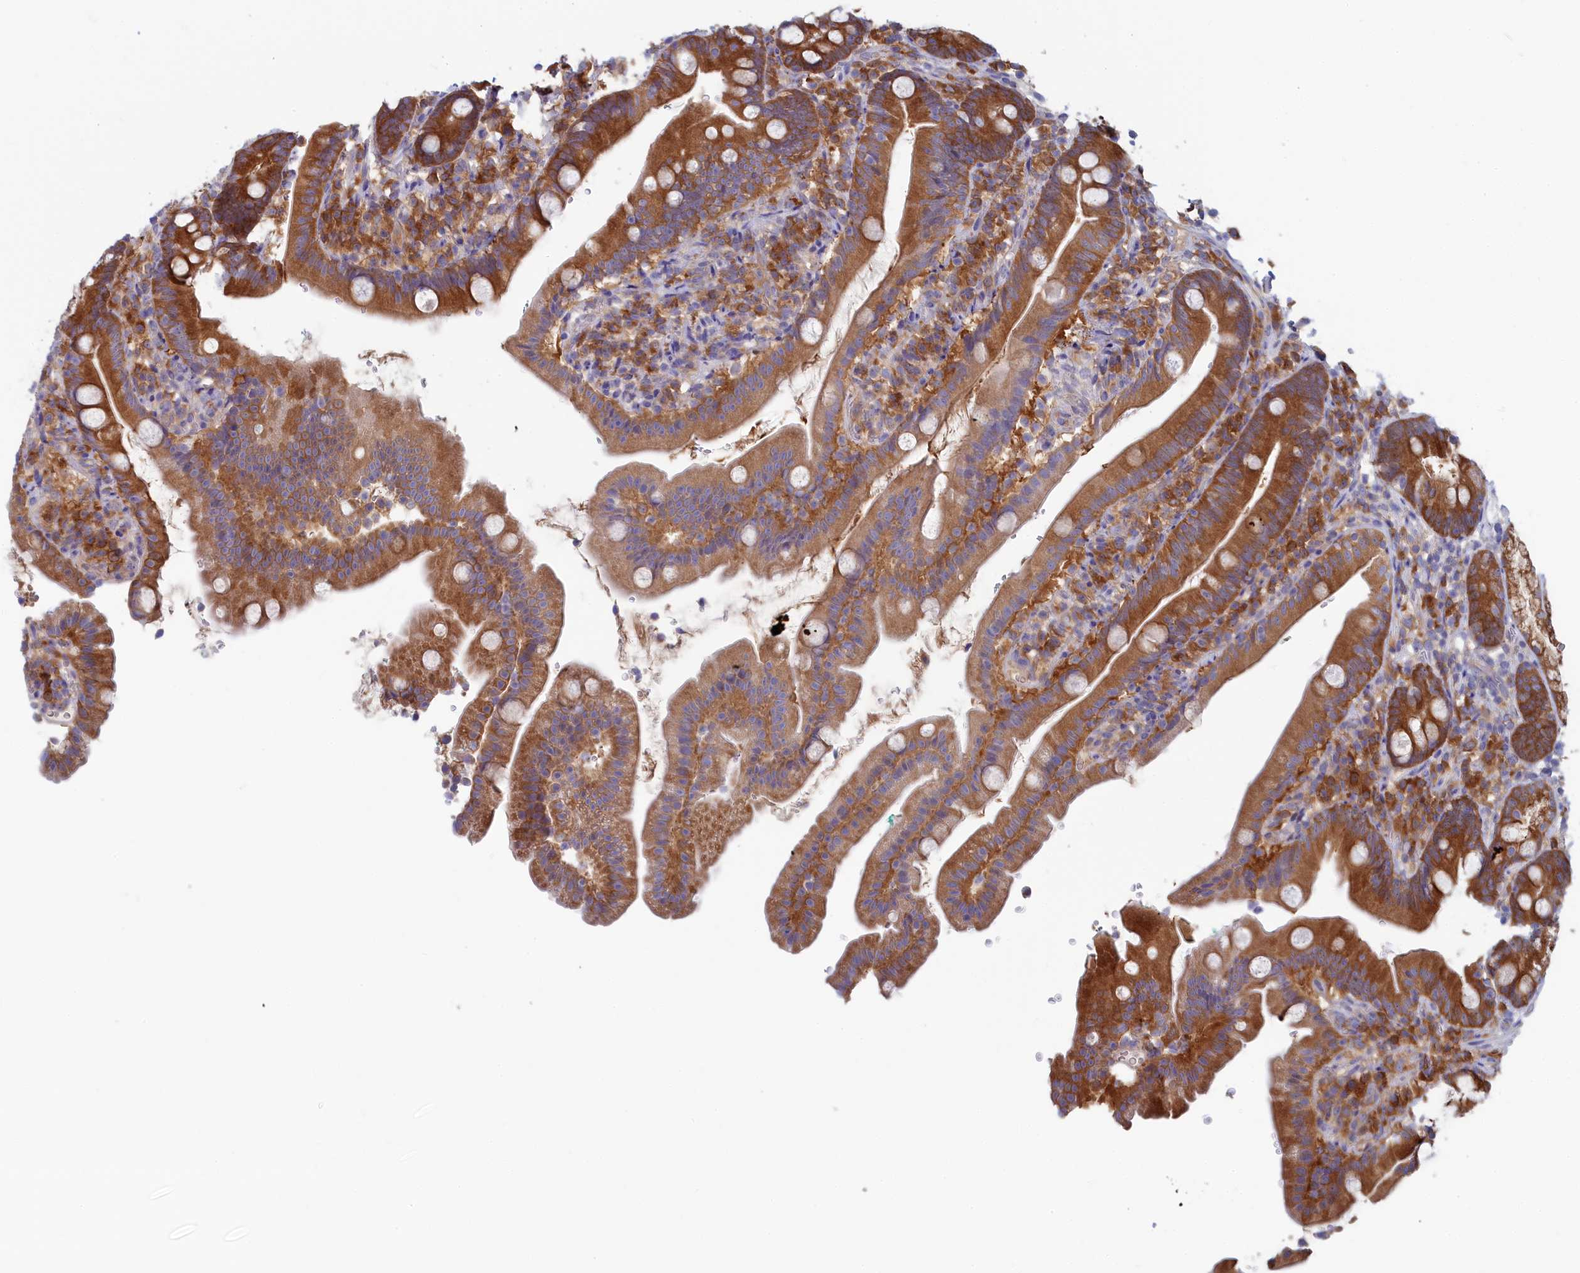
{"staining": {"intensity": "moderate", "quantity": ">75%", "location": "cytoplasmic/membranous"}, "tissue": "duodenum", "cell_type": "Glandular cells", "image_type": "normal", "snomed": [{"axis": "morphology", "description": "Normal tissue, NOS"}, {"axis": "topography", "description": "Duodenum"}], "caption": "A medium amount of moderate cytoplasmic/membranous expression is appreciated in about >75% of glandular cells in normal duodenum.", "gene": "SYNDIG1L", "patient": {"sex": "female", "age": 67}}